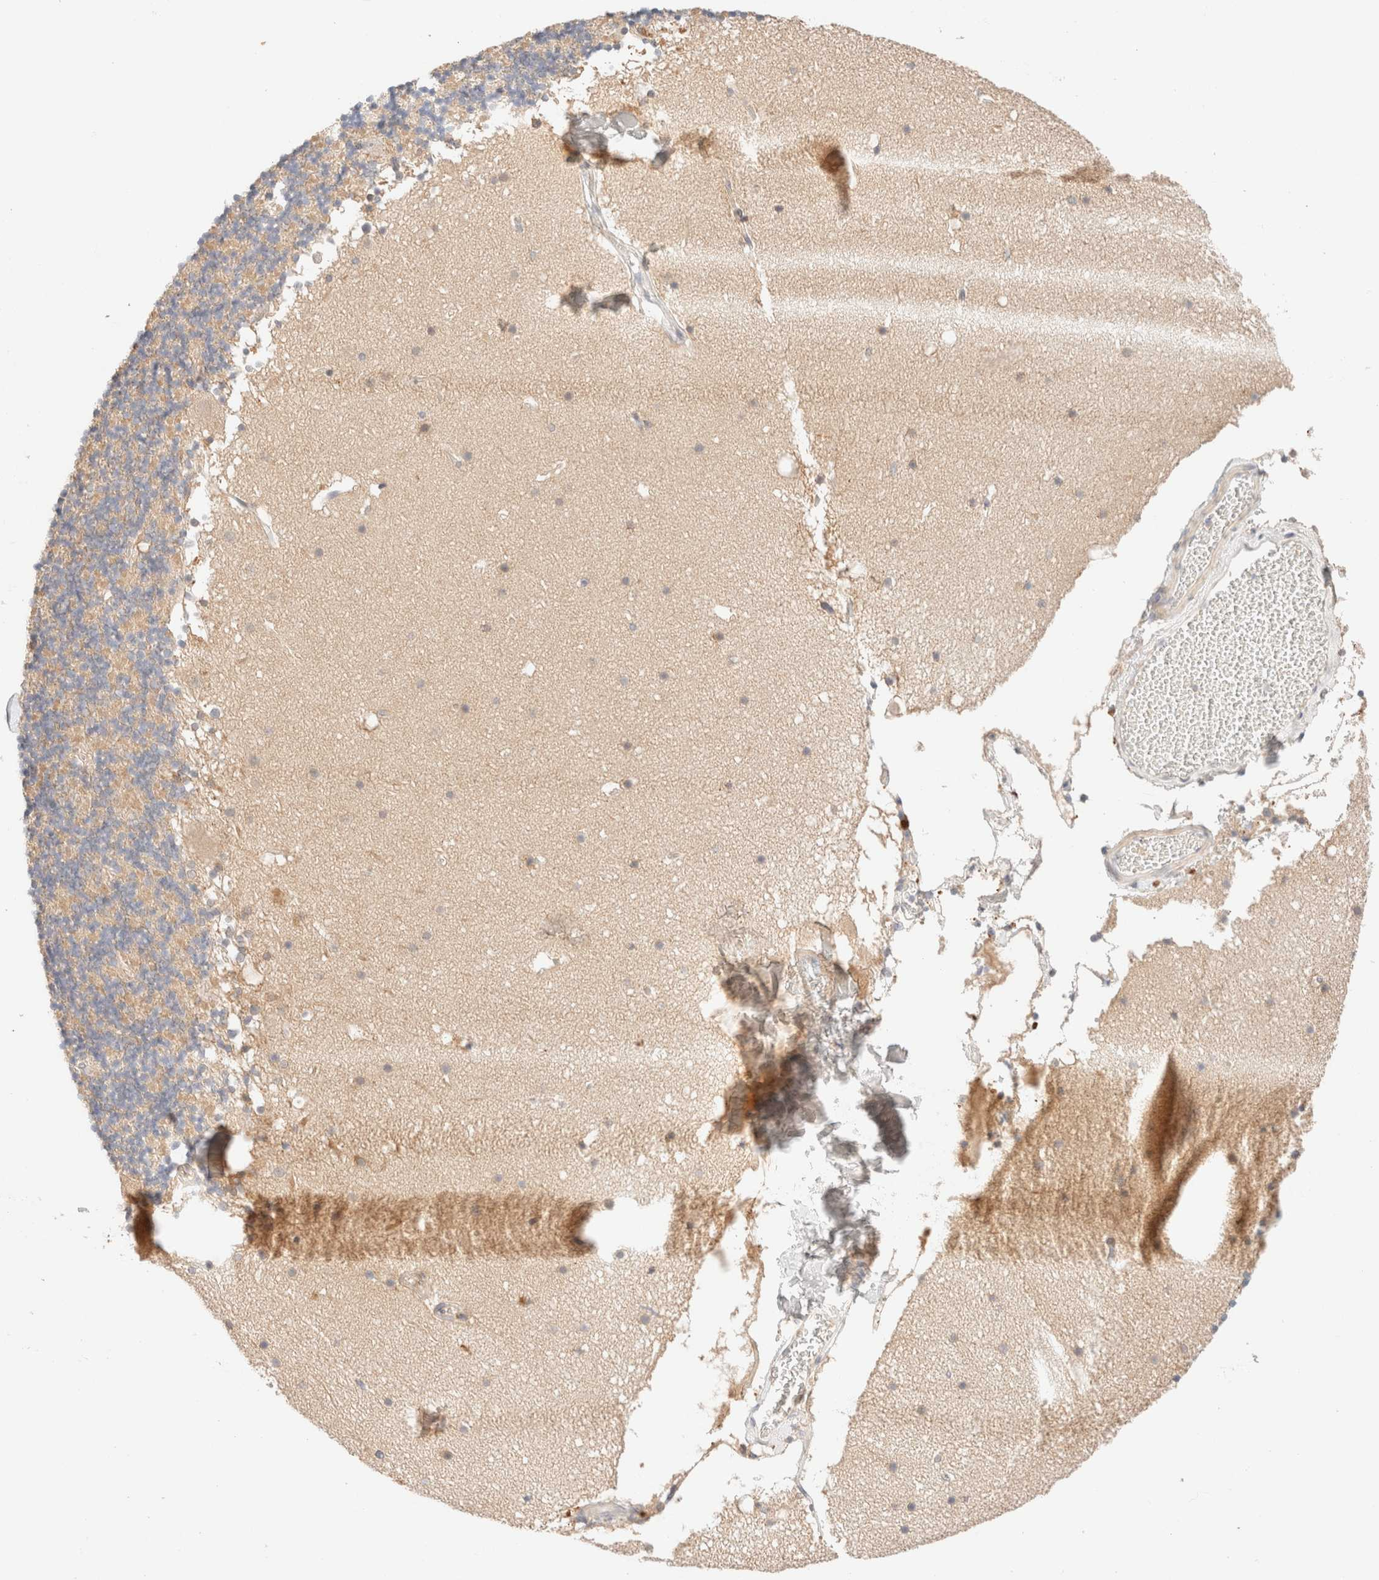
{"staining": {"intensity": "weak", "quantity": "<25%", "location": "cytoplasmic/membranous"}, "tissue": "cerebellum", "cell_type": "Cells in granular layer", "image_type": "normal", "snomed": [{"axis": "morphology", "description": "Normal tissue, NOS"}, {"axis": "topography", "description": "Cerebellum"}], "caption": "IHC of unremarkable cerebellum reveals no expression in cells in granular layer. Nuclei are stained in blue.", "gene": "SARM1", "patient": {"sex": "male", "age": 57}}